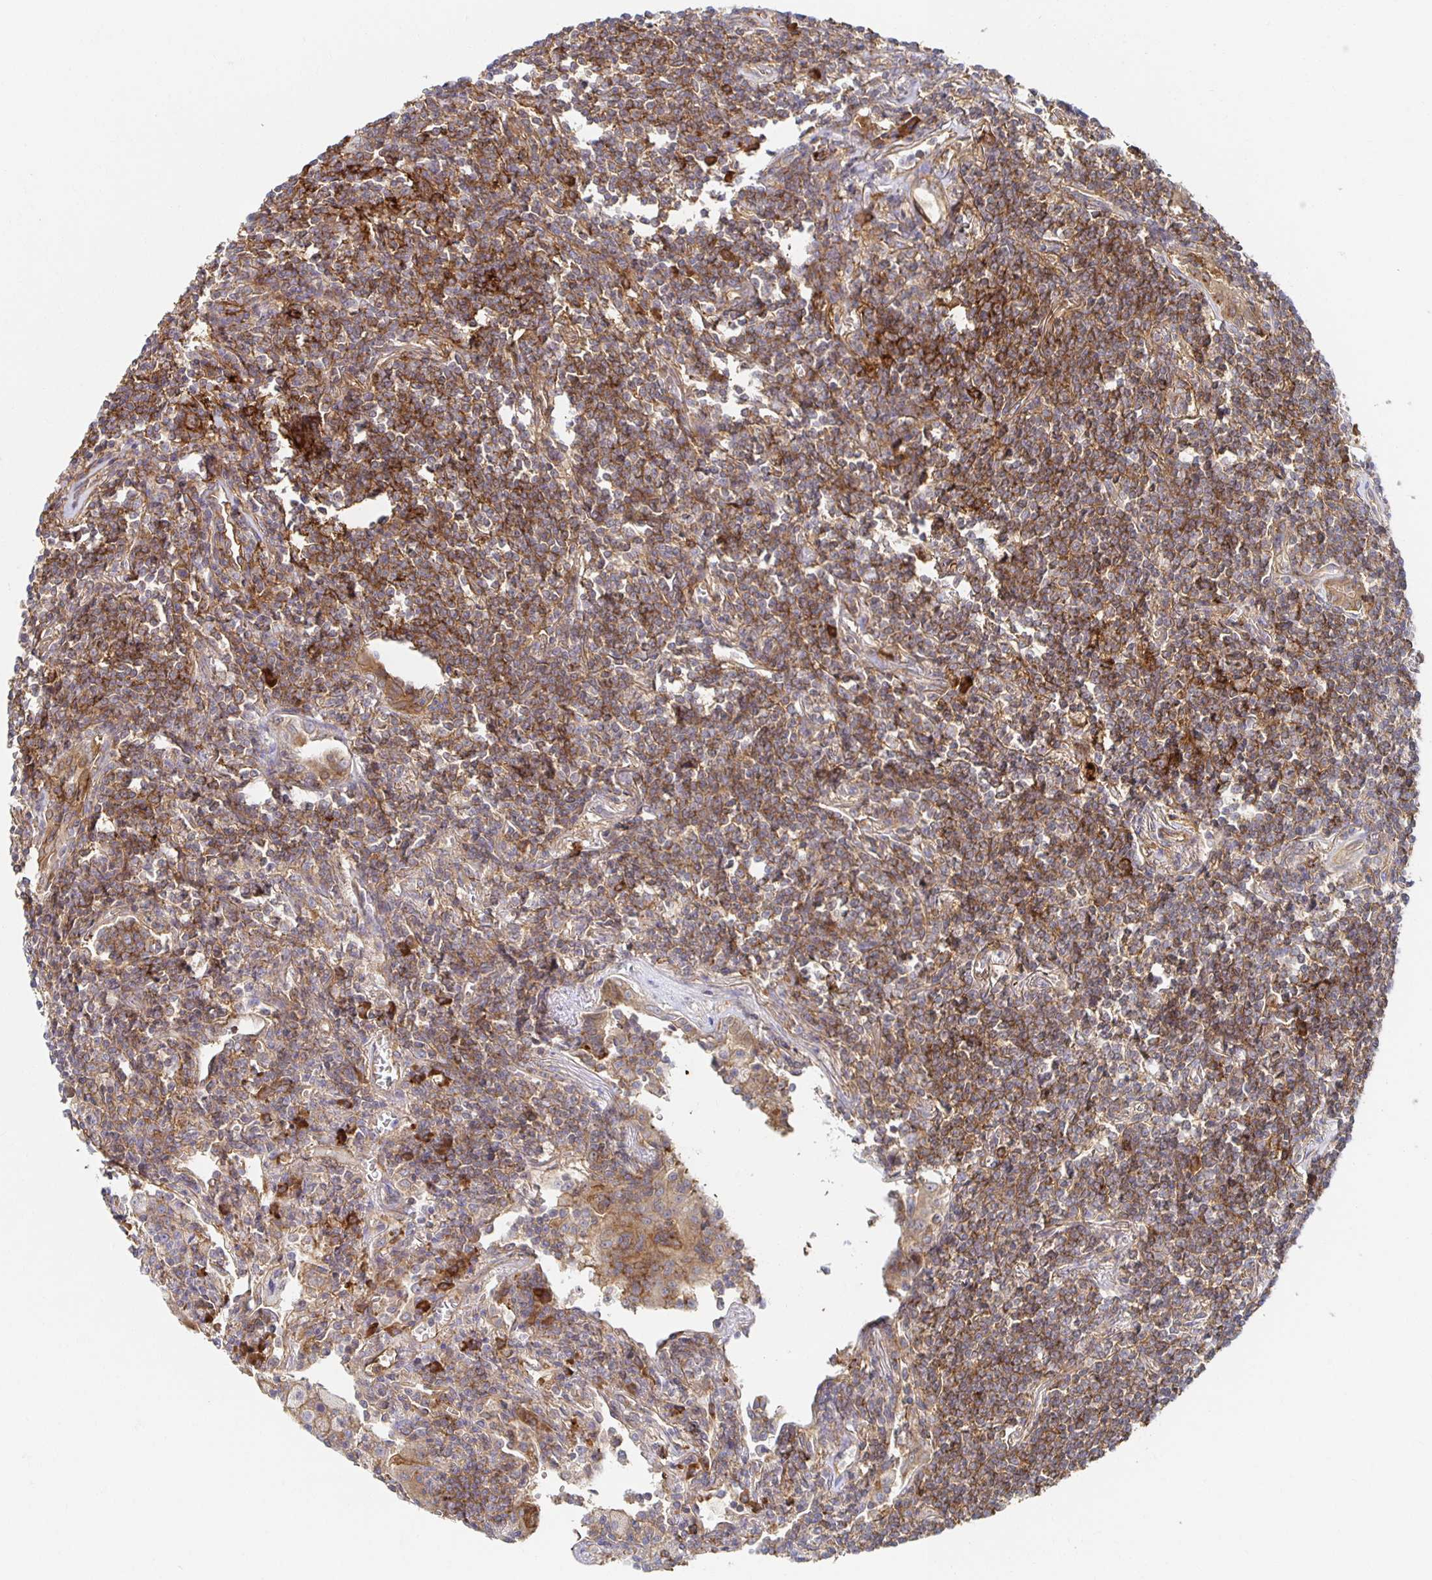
{"staining": {"intensity": "moderate", "quantity": ">75%", "location": "cytoplasmic/membranous"}, "tissue": "lymphoma", "cell_type": "Tumor cells", "image_type": "cancer", "snomed": [{"axis": "morphology", "description": "Malignant lymphoma, non-Hodgkin's type, Low grade"}, {"axis": "topography", "description": "Lung"}], "caption": "Moderate cytoplasmic/membranous expression for a protein is seen in about >75% of tumor cells of malignant lymphoma, non-Hodgkin's type (low-grade) using IHC.", "gene": "BAD", "patient": {"sex": "female", "age": 71}}